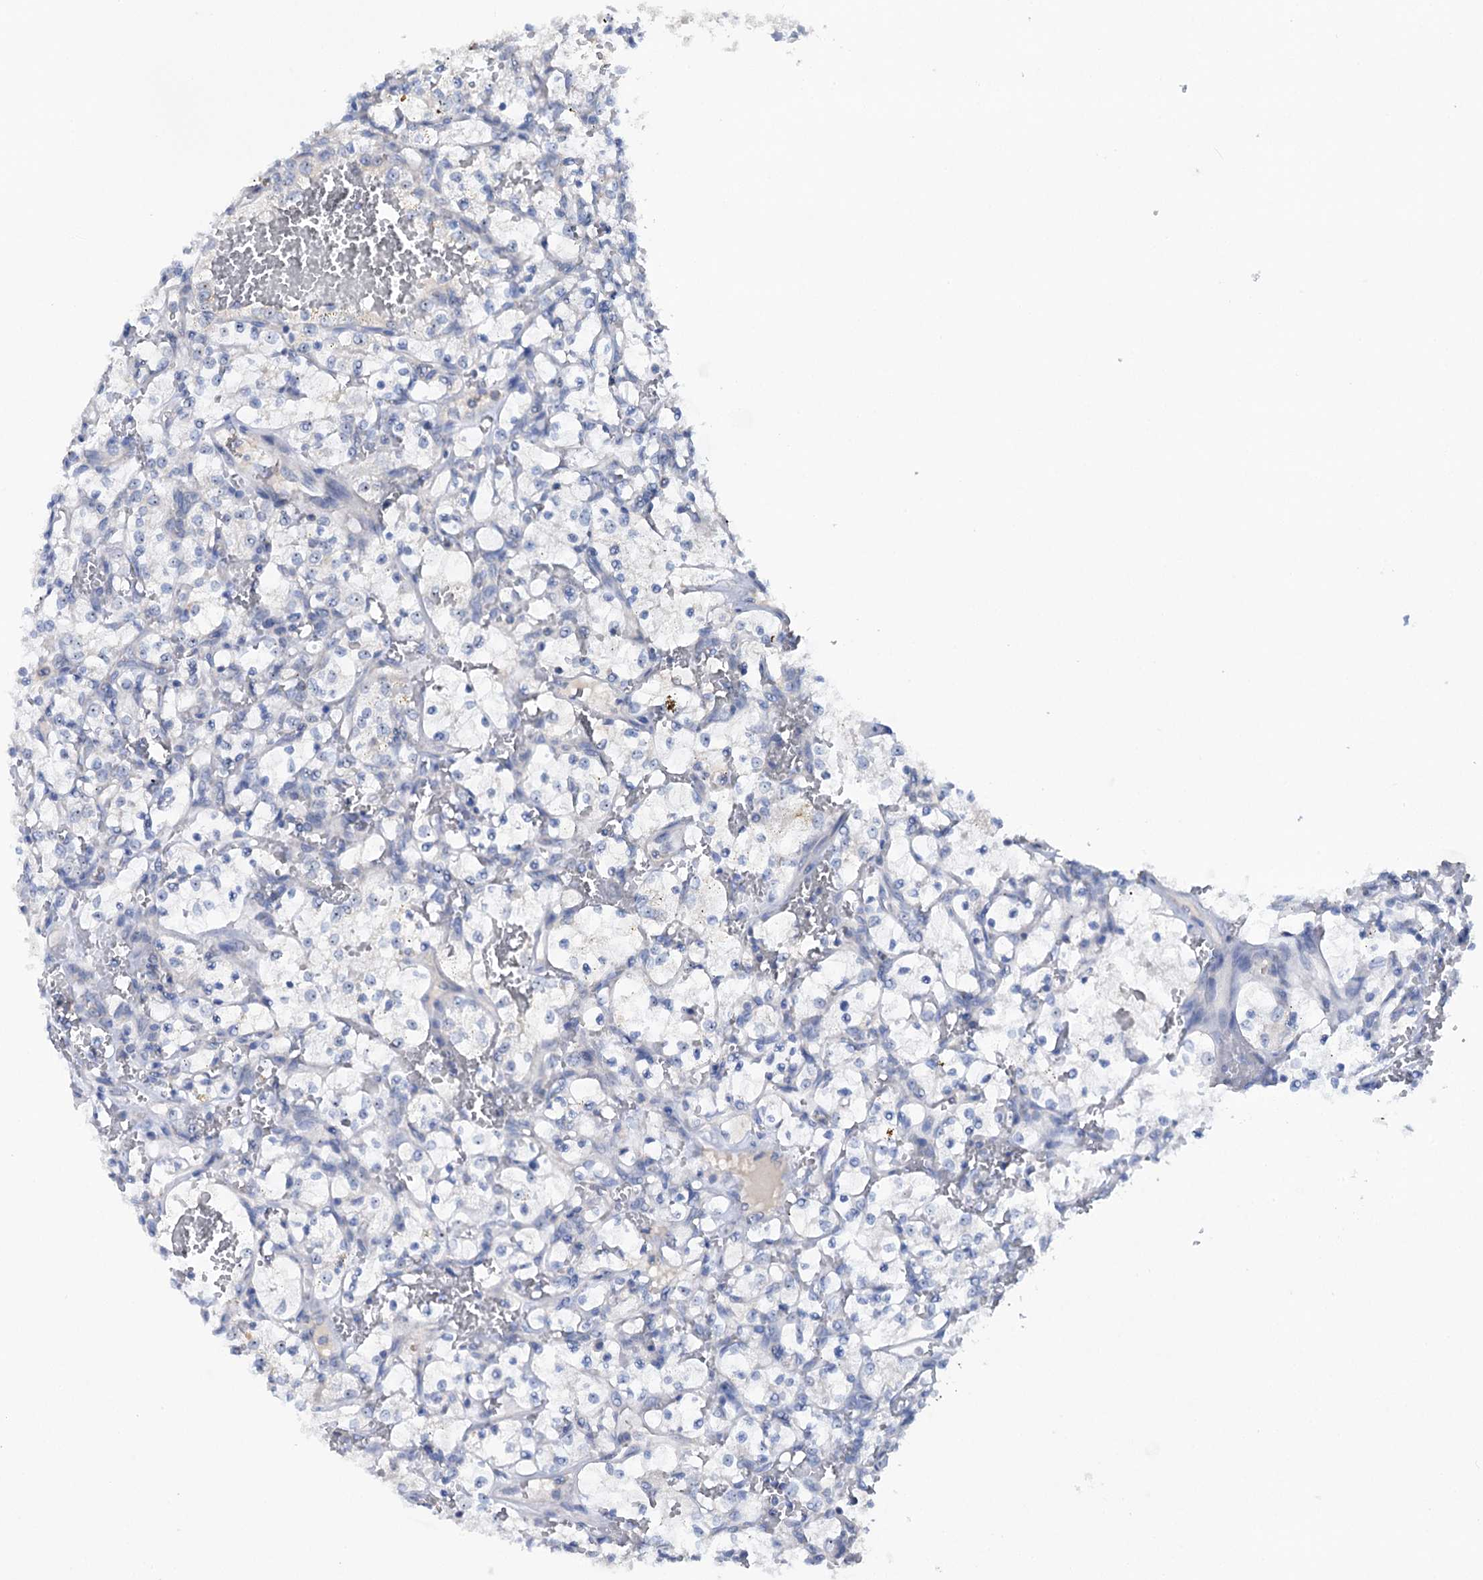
{"staining": {"intensity": "negative", "quantity": "none", "location": "none"}, "tissue": "renal cancer", "cell_type": "Tumor cells", "image_type": "cancer", "snomed": [{"axis": "morphology", "description": "Adenocarcinoma, NOS"}, {"axis": "topography", "description": "Kidney"}], "caption": "Adenocarcinoma (renal) stained for a protein using immunohistochemistry reveals no expression tumor cells.", "gene": "HTR3B", "patient": {"sex": "female", "age": 69}}